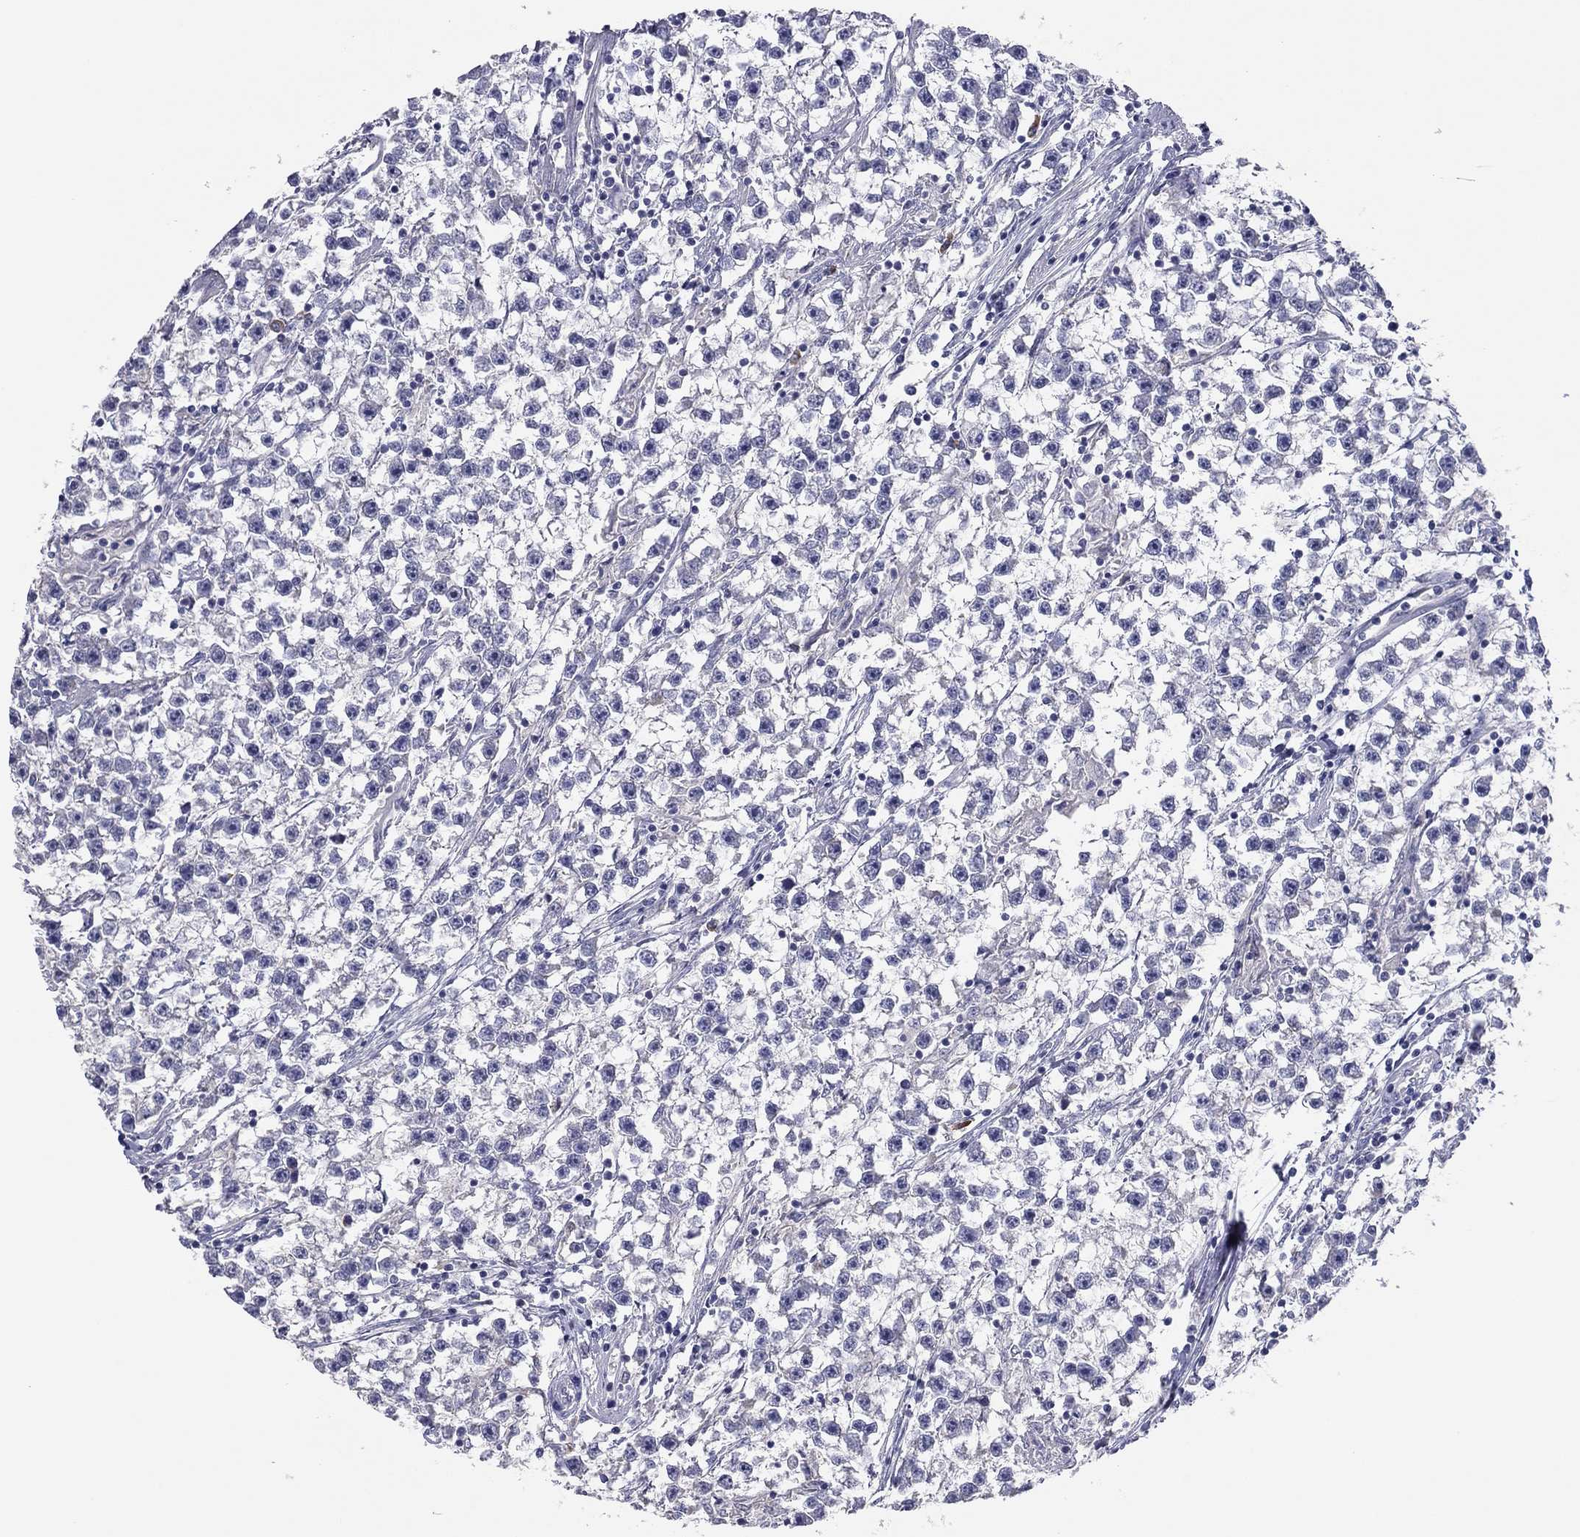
{"staining": {"intensity": "negative", "quantity": "none", "location": "none"}, "tissue": "testis cancer", "cell_type": "Tumor cells", "image_type": "cancer", "snomed": [{"axis": "morphology", "description": "Seminoma, NOS"}, {"axis": "topography", "description": "Testis"}], "caption": "Human testis cancer stained for a protein using immunohistochemistry demonstrates no staining in tumor cells.", "gene": "GRK7", "patient": {"sex": "male", "age": 59}}